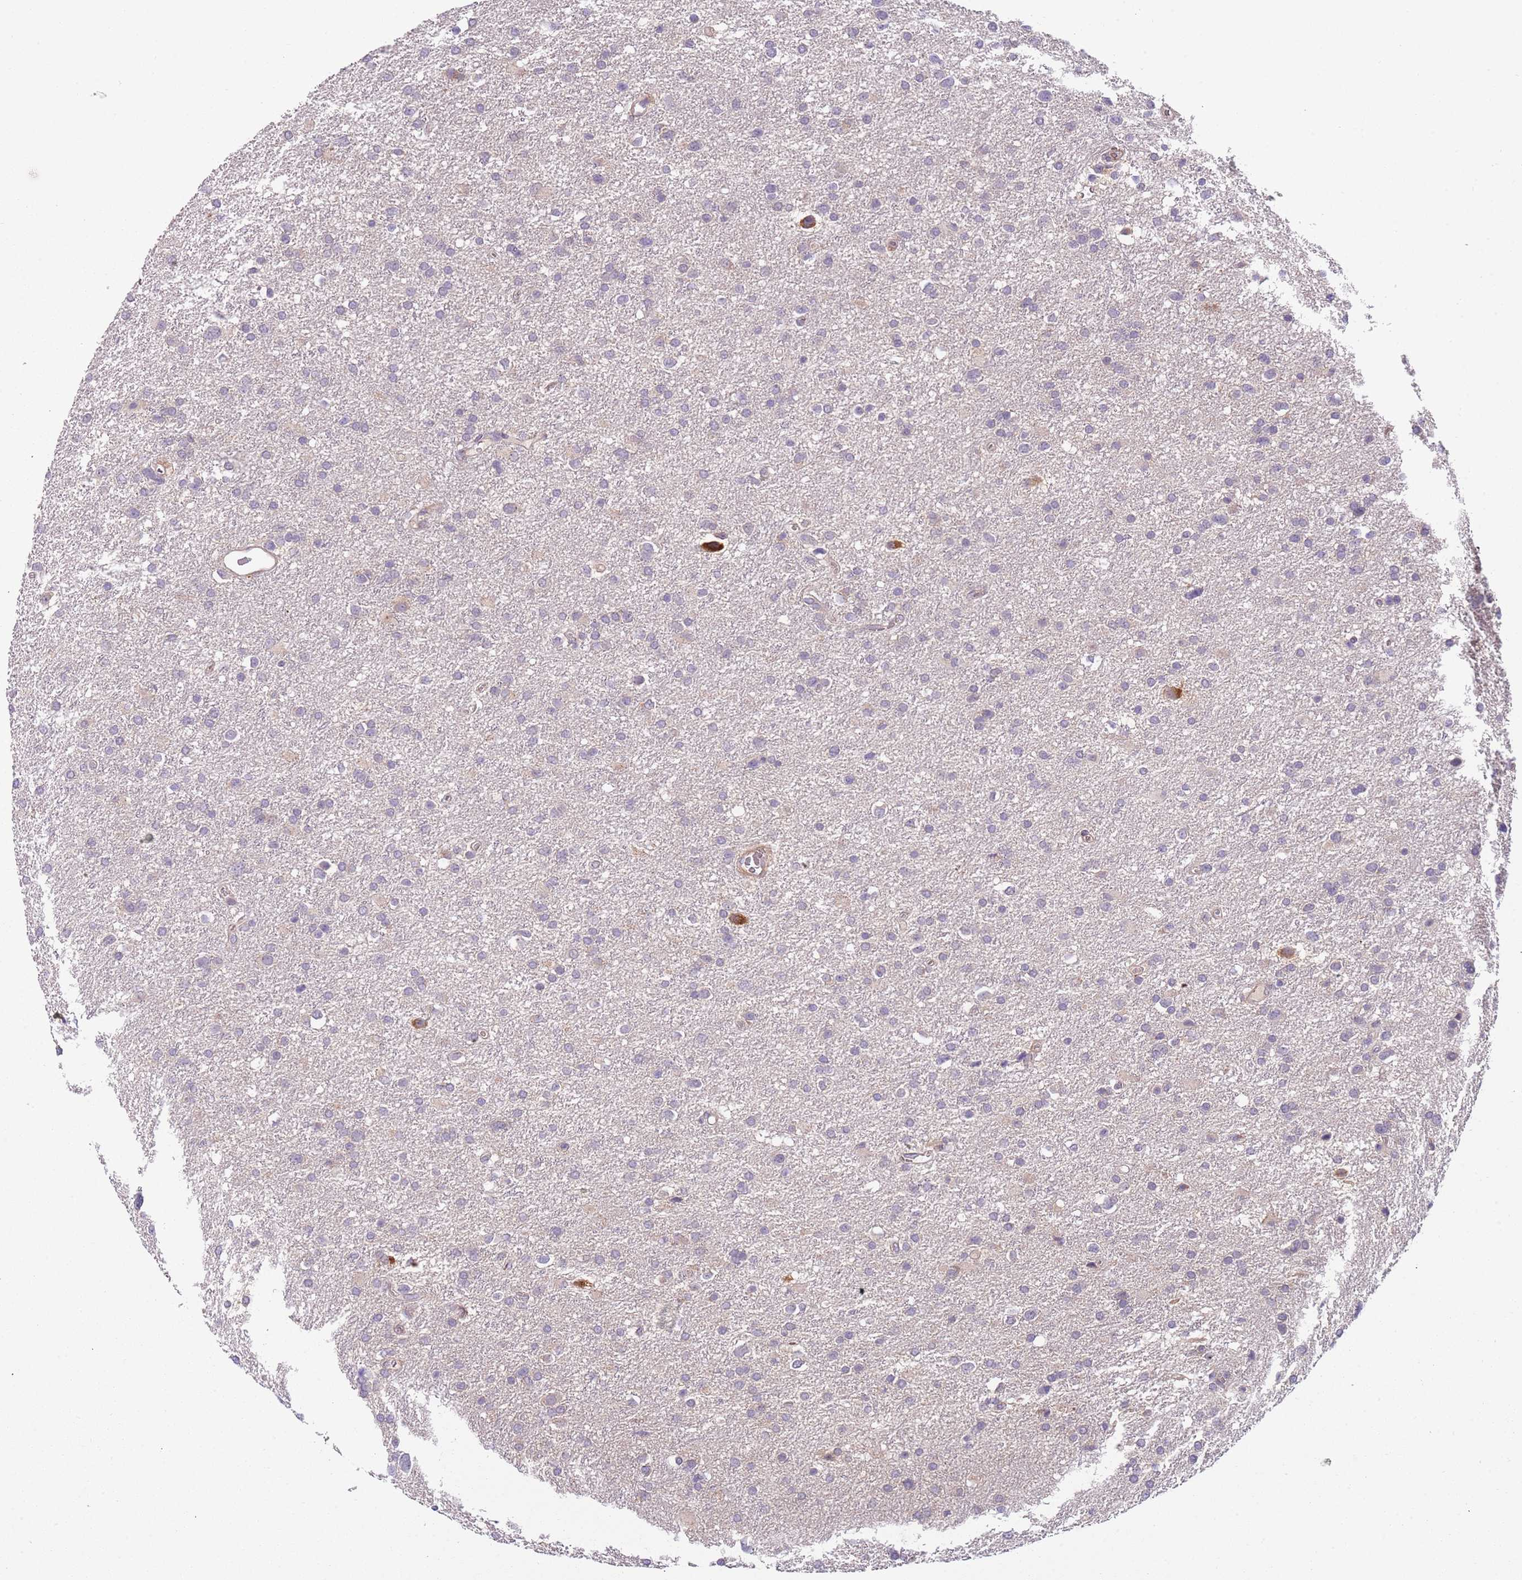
{"staining": {"intensity": "negative", "quantity": "none", "location": "none"}, "tissue": "glioma", "cell_type": "Tumor cells", "image_type": "cancer", "snomed": [{"axis": "morphology", "description": "Glioma, malignant, Low grade"}, {"axis": "topography", "description": "Brain"}], "caption": "Tumor cells are negative for brown protein staining in malignant low-grade glioma.", "gene": "VWCE", "patient": {"sex": "female", "age": 32}}